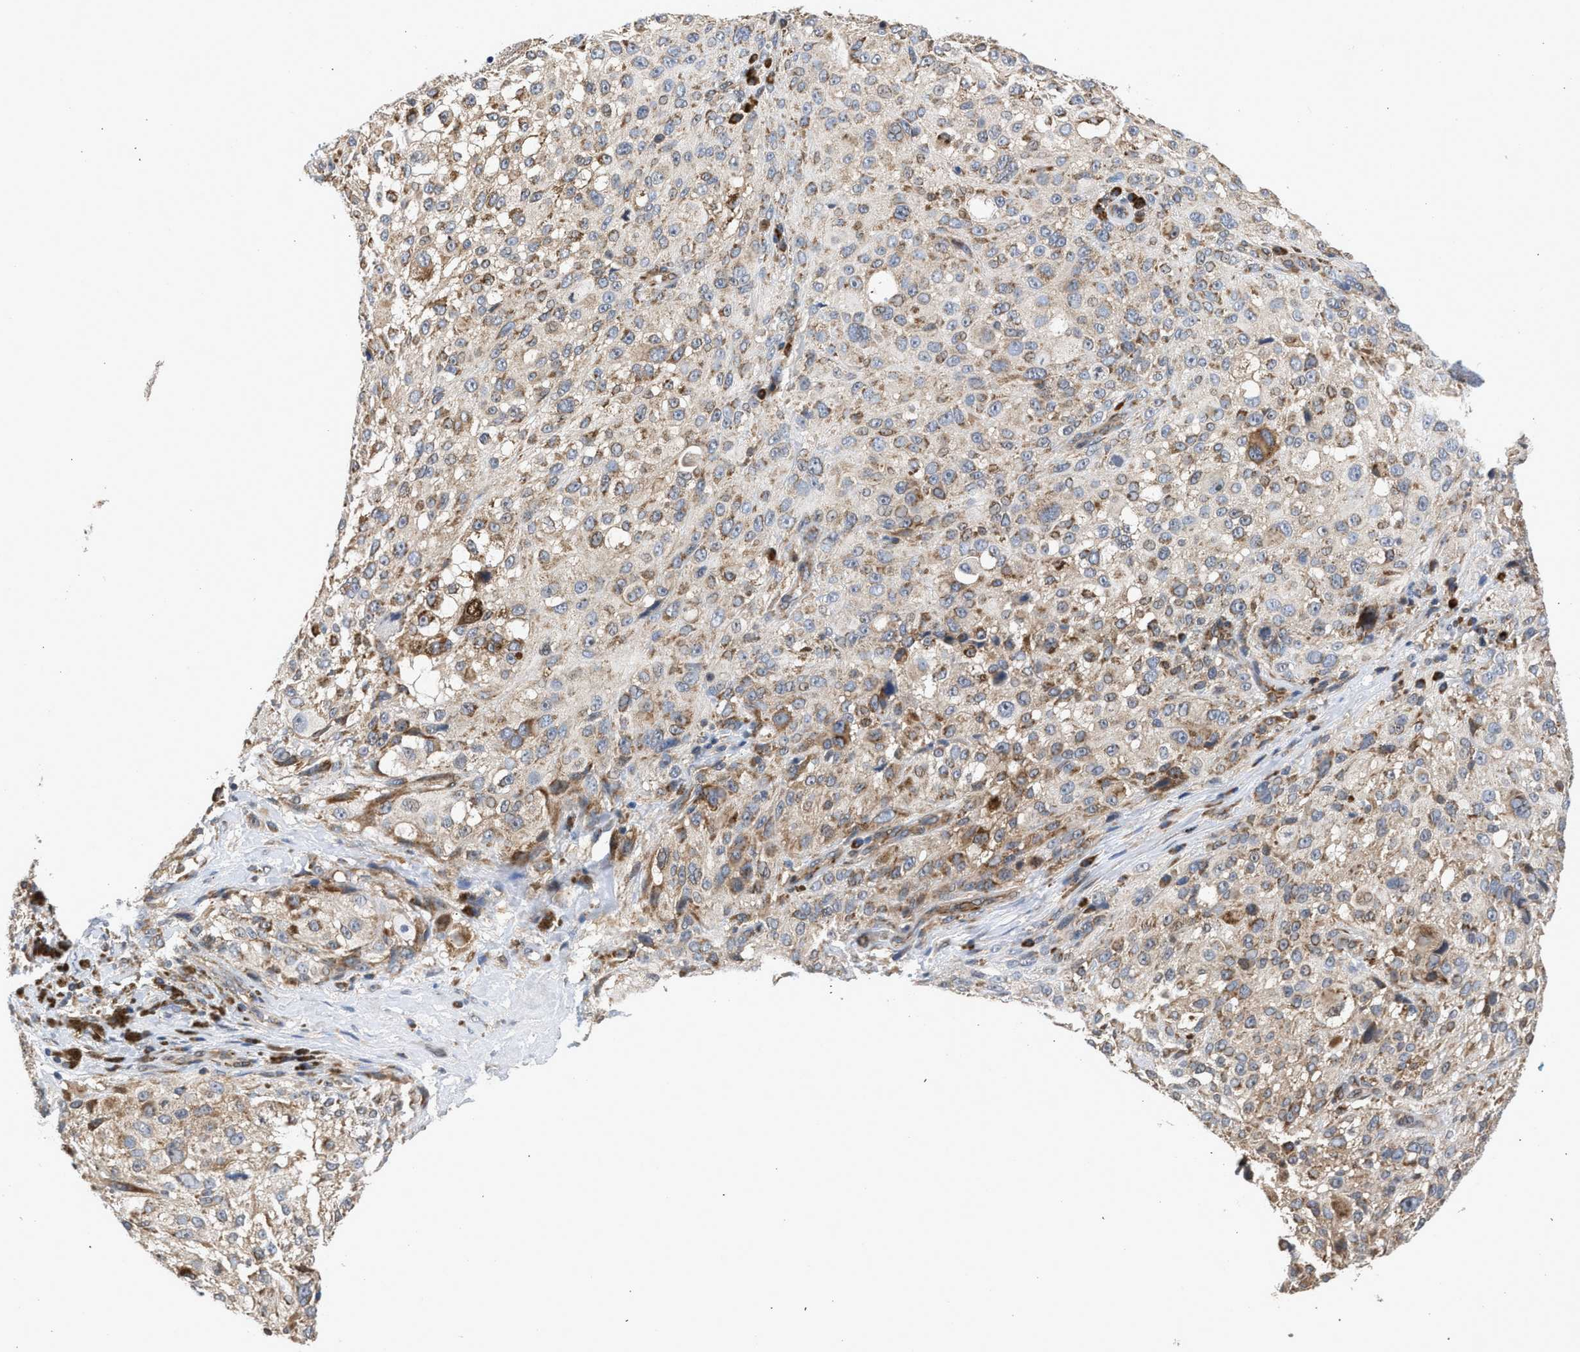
{"staining": {"intensity": "moderate", "quantity": "25%-75%", "location": "cytoplasmic/membranous"}, "tissue": "melanoma", "cell_type": "Tumor cells", "image_type": "cancer", "snomed": [{"axis": "morphology", "description": "Necrosis, NOS"}, {"axis": "morphology", "description": "Malignant melanoma, NOS"}, {"axis": "topography", "description": "Skin"}], "caption": "The histopathology image reveals staining of malignant melanoma, revealing moderate cytoplasmic/membranous protein expression (brown color) within tumor cells.", "gene": "POLG2", "patient": {"sex": "female", "age": 87}}